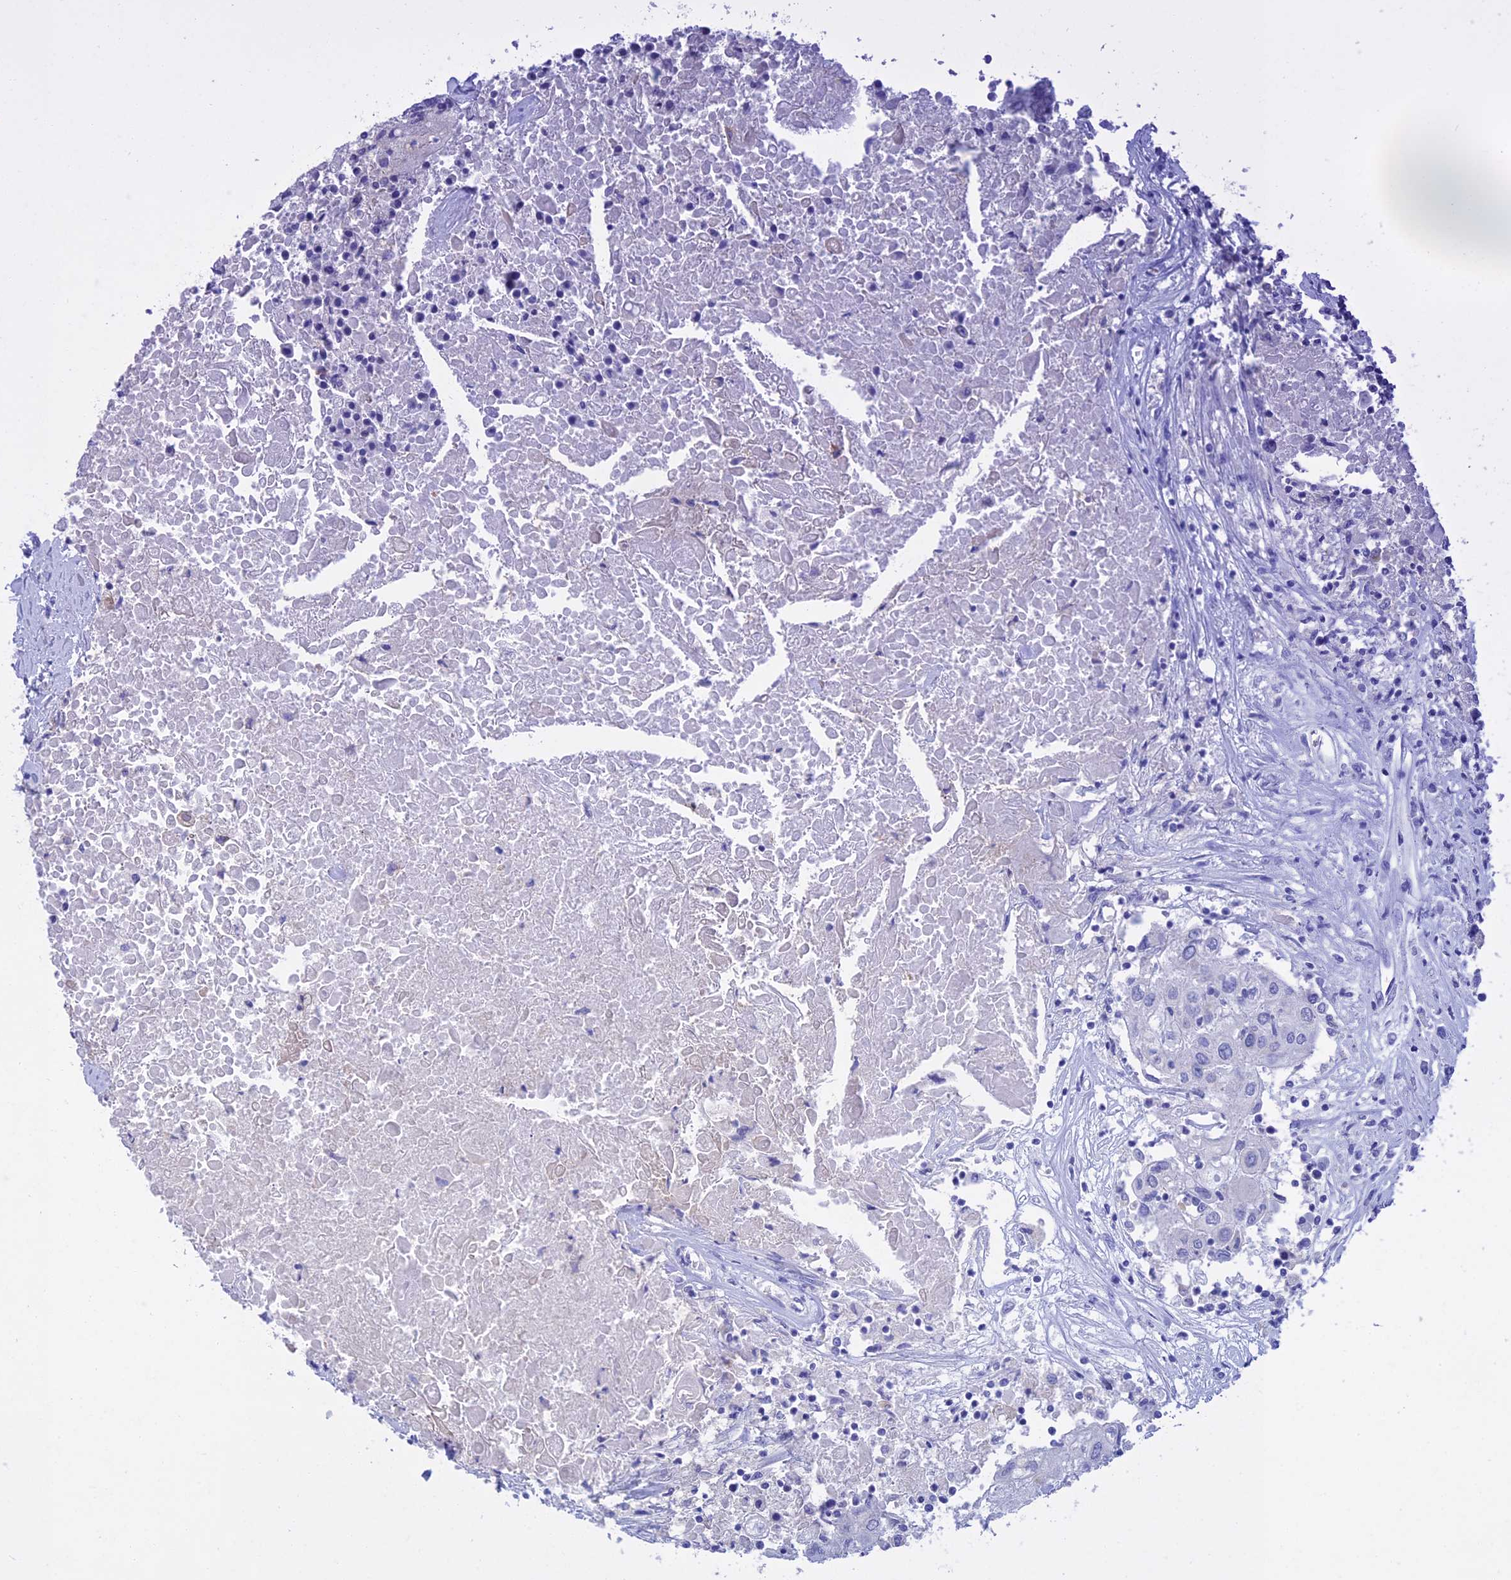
{"staining": {"intensity": "negative", "quantity": "none", "location": "none"}, "tissue": "urothelial cancer", "cell_type": "Tumor cells", "image_type": "cancer", "snomed": [{"axis": "morphology", "description": "Urothelial carcinoma, High grade"}, {"axis": "topography", "description": "Urinary bladder"}], "caption": "The image exhibits no significant staining in tumor cells of urothelial cancer.", "gene": "SLC2A6", "patient": {"sex": "female", "age": 85}}